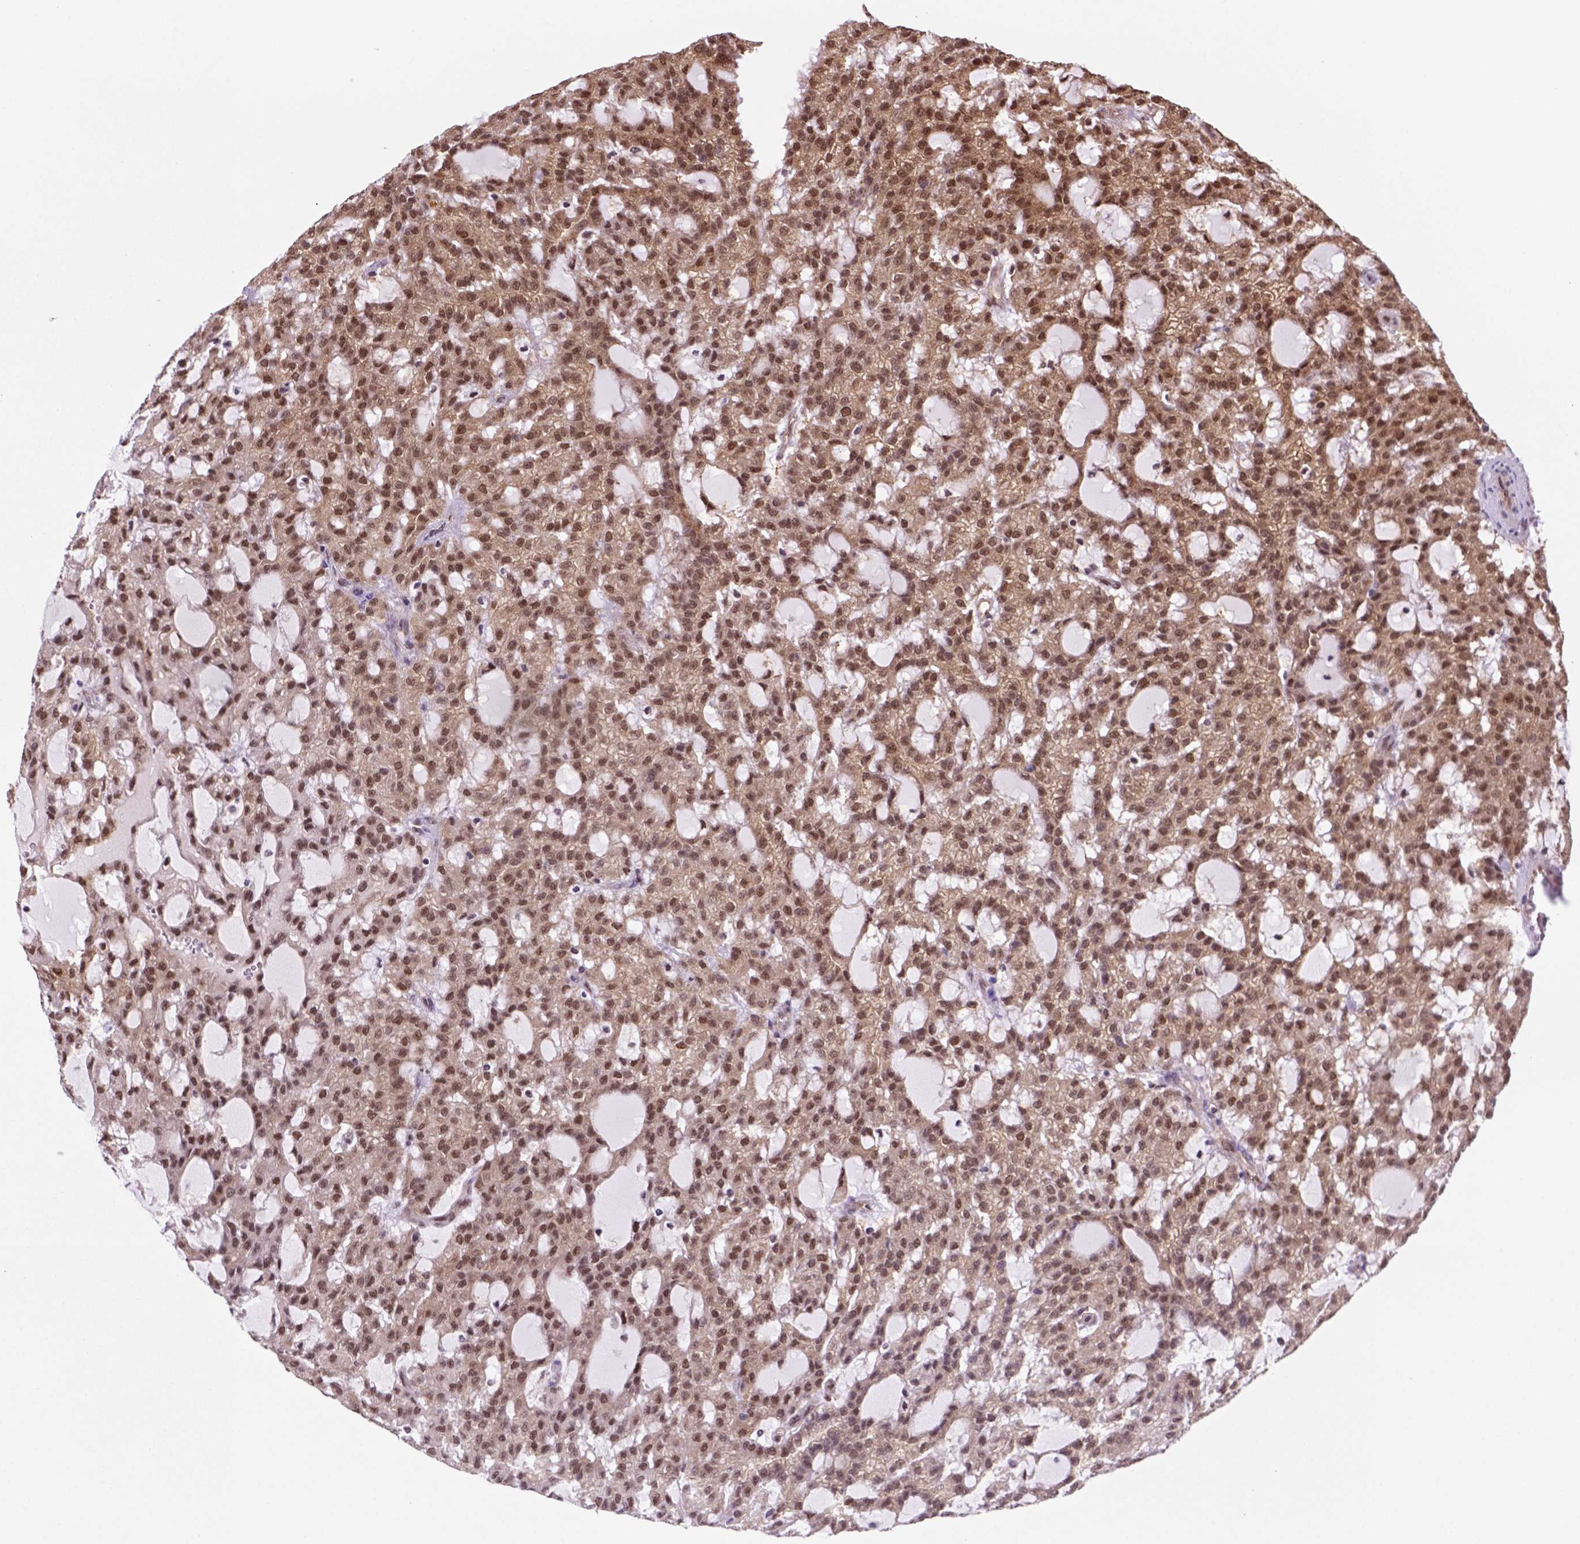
{"staining": {"intensity": "strong", "quantity": ">75%", "location": "cytoplasmic/membranous,nuclear"}, "tissue": "renal cancer", "cell_type": "Tumor cells", "image_type": "cancer", "snomed": [{"axis": "morphology", "description": "Adenocarcinoma, NOS"}, {"axis": "topography", "description": "Kidney"}], "caption": "Immunohistochemical staining of human adenocarcinoma (renal) demonstrates high levels of strong cytoplasmic/membranous and nuclear protein staining in approximately >75% of tumor cells. (Stains: DAB in brown, nuclei in blue, Microscopy: brightfield microscopy at high magnification).", "gene": "PSMC2", "patient": {"sex": "male", "age": 63}}